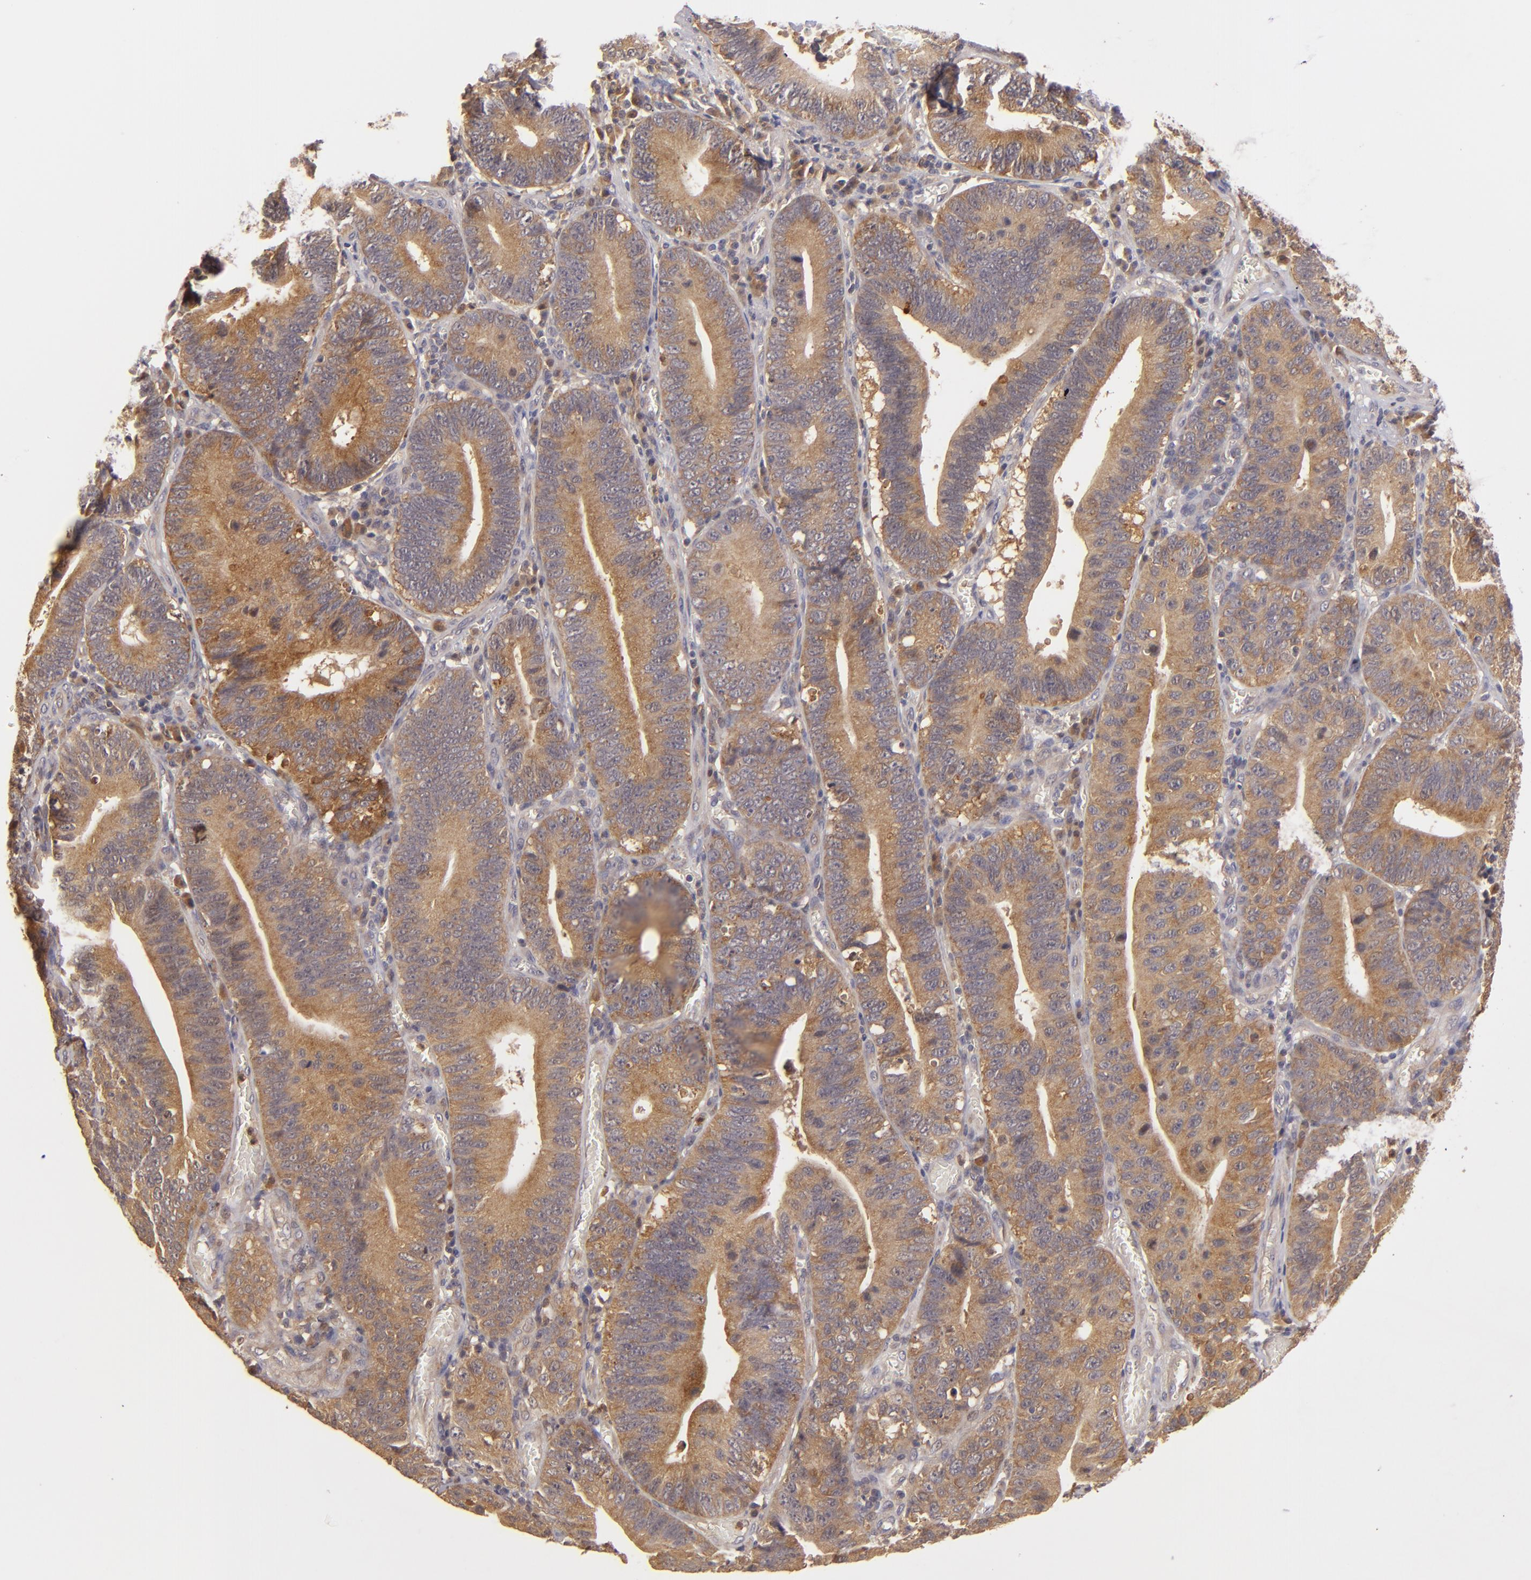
{"staining": {"intensity": "strong", "quantity": ">75%", "location": "cytoplasmic/membranous"}, "tissue": "stomach cancer", "cell_type": "Tumor cells", "image_type": "cancer", "snomed": [{"axis": "morphology", "description": "Adenocarcinoma, NOS"}, {"axis": "topography", "description": "Stomach"}, {"axis": "topography", "description": "Gastric cardia"}], "caption": "Stomach cancer stained for a protein (brown) demonstrates strong cytoplasmic/membranous positive positivity in about >75% of tumor cells.", "gene": "PRKCD", "patient": {"sex": "male", "age": 59}}